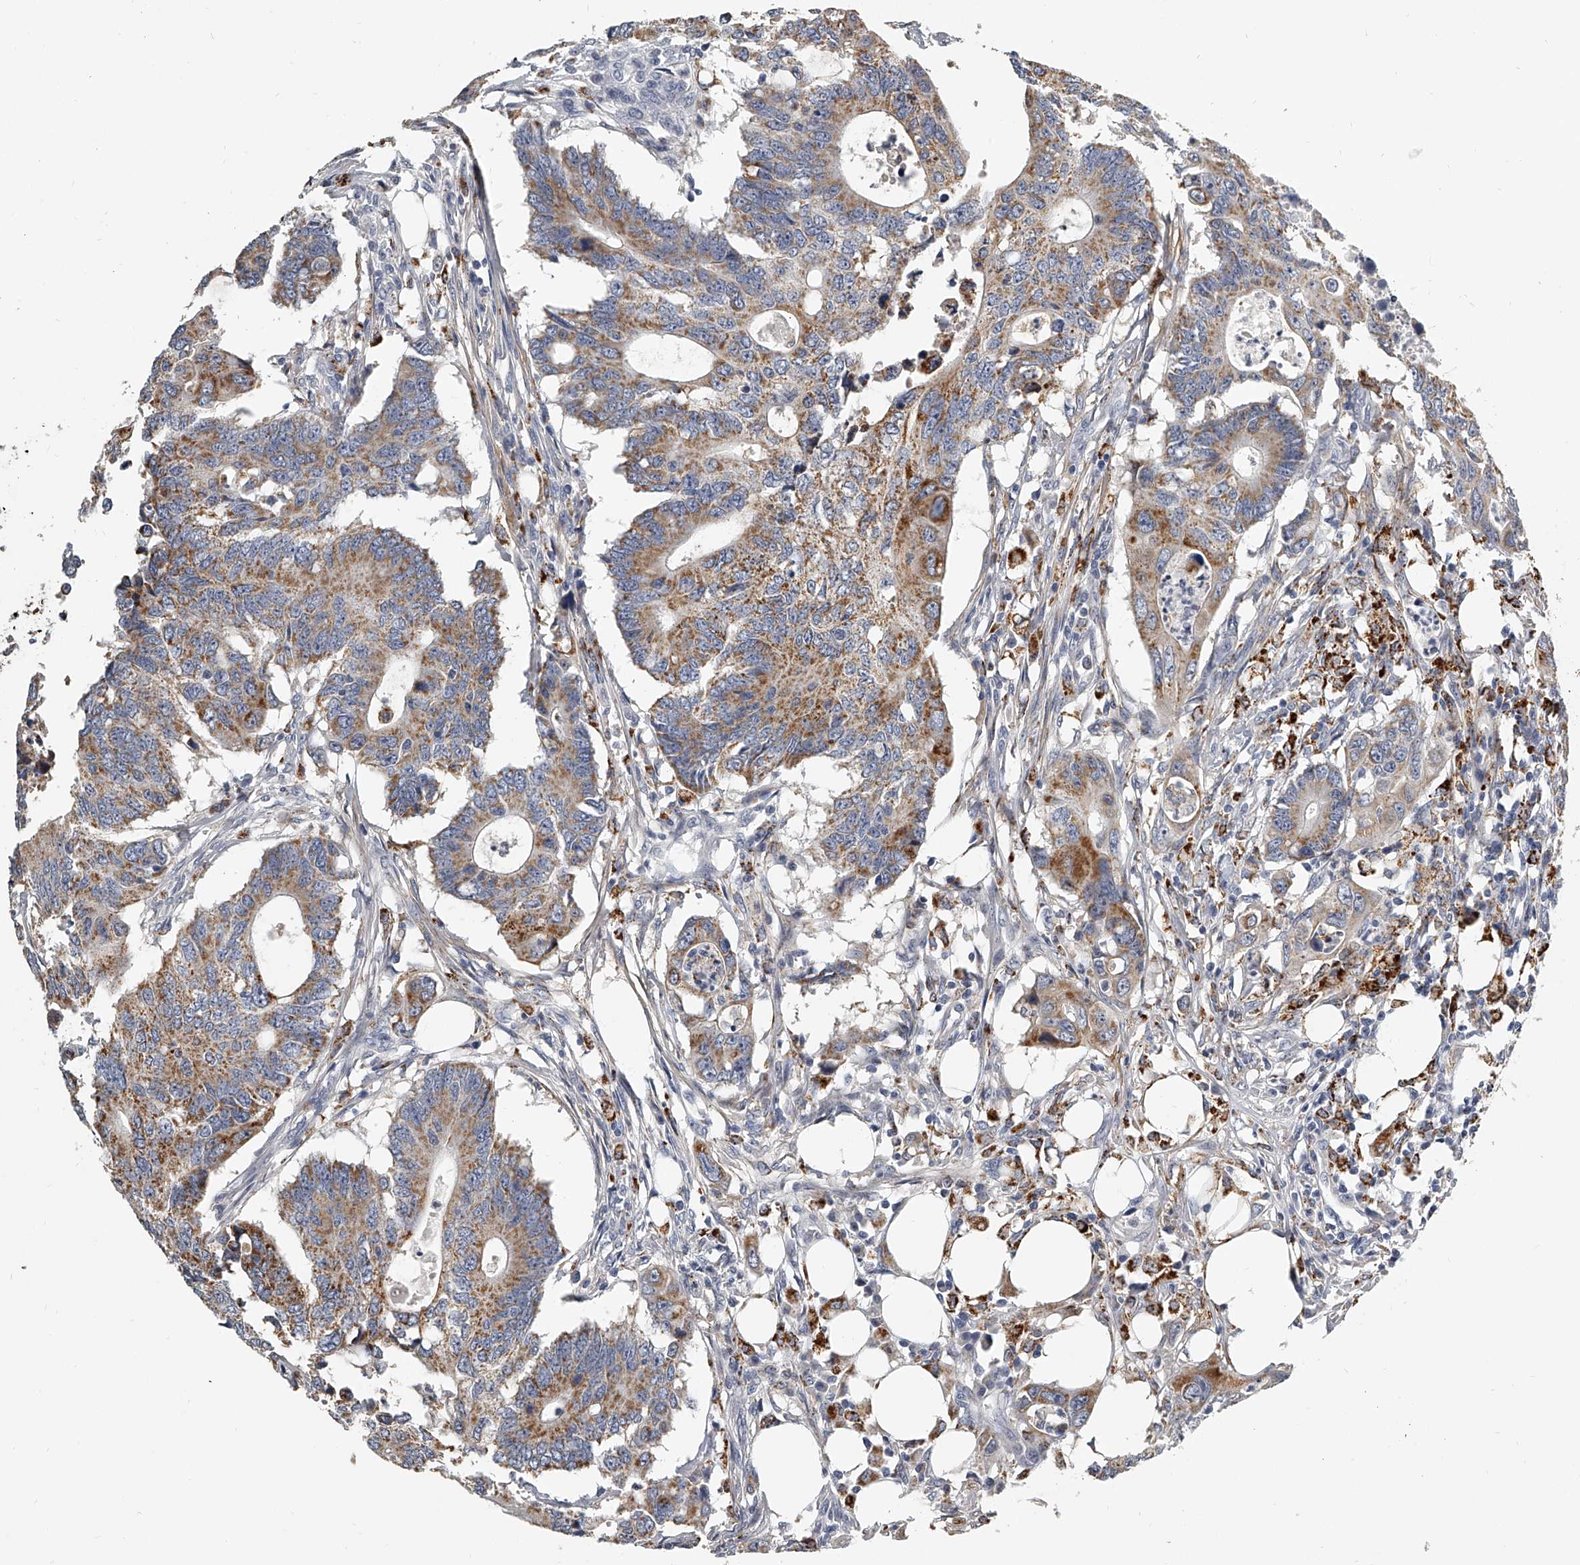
{"staining": {"intensity": "moderate", "quantity": ">75%", "location": "cytoplasmic/membranous"}, "tissue": "colorectal cancer", "cell_type": "Tumor cells", "image_type": "cancer", "snomed": [{"axis": "morphology", "description": "Adenocarcinoma, NOS"}, {"axis": "topography", "description": "Colon"}], "caption": "Immunohistochemical staining of human colorectal adenocarcinoma displays medium levels of moderate cytoplasmic/membranous expression in approximately >75% of tumor cells. (Brightfield microscopy of DAB IHC at high magnification).", "gene": "KLHL7", "patient": {"sex": "male", "age": 71}}